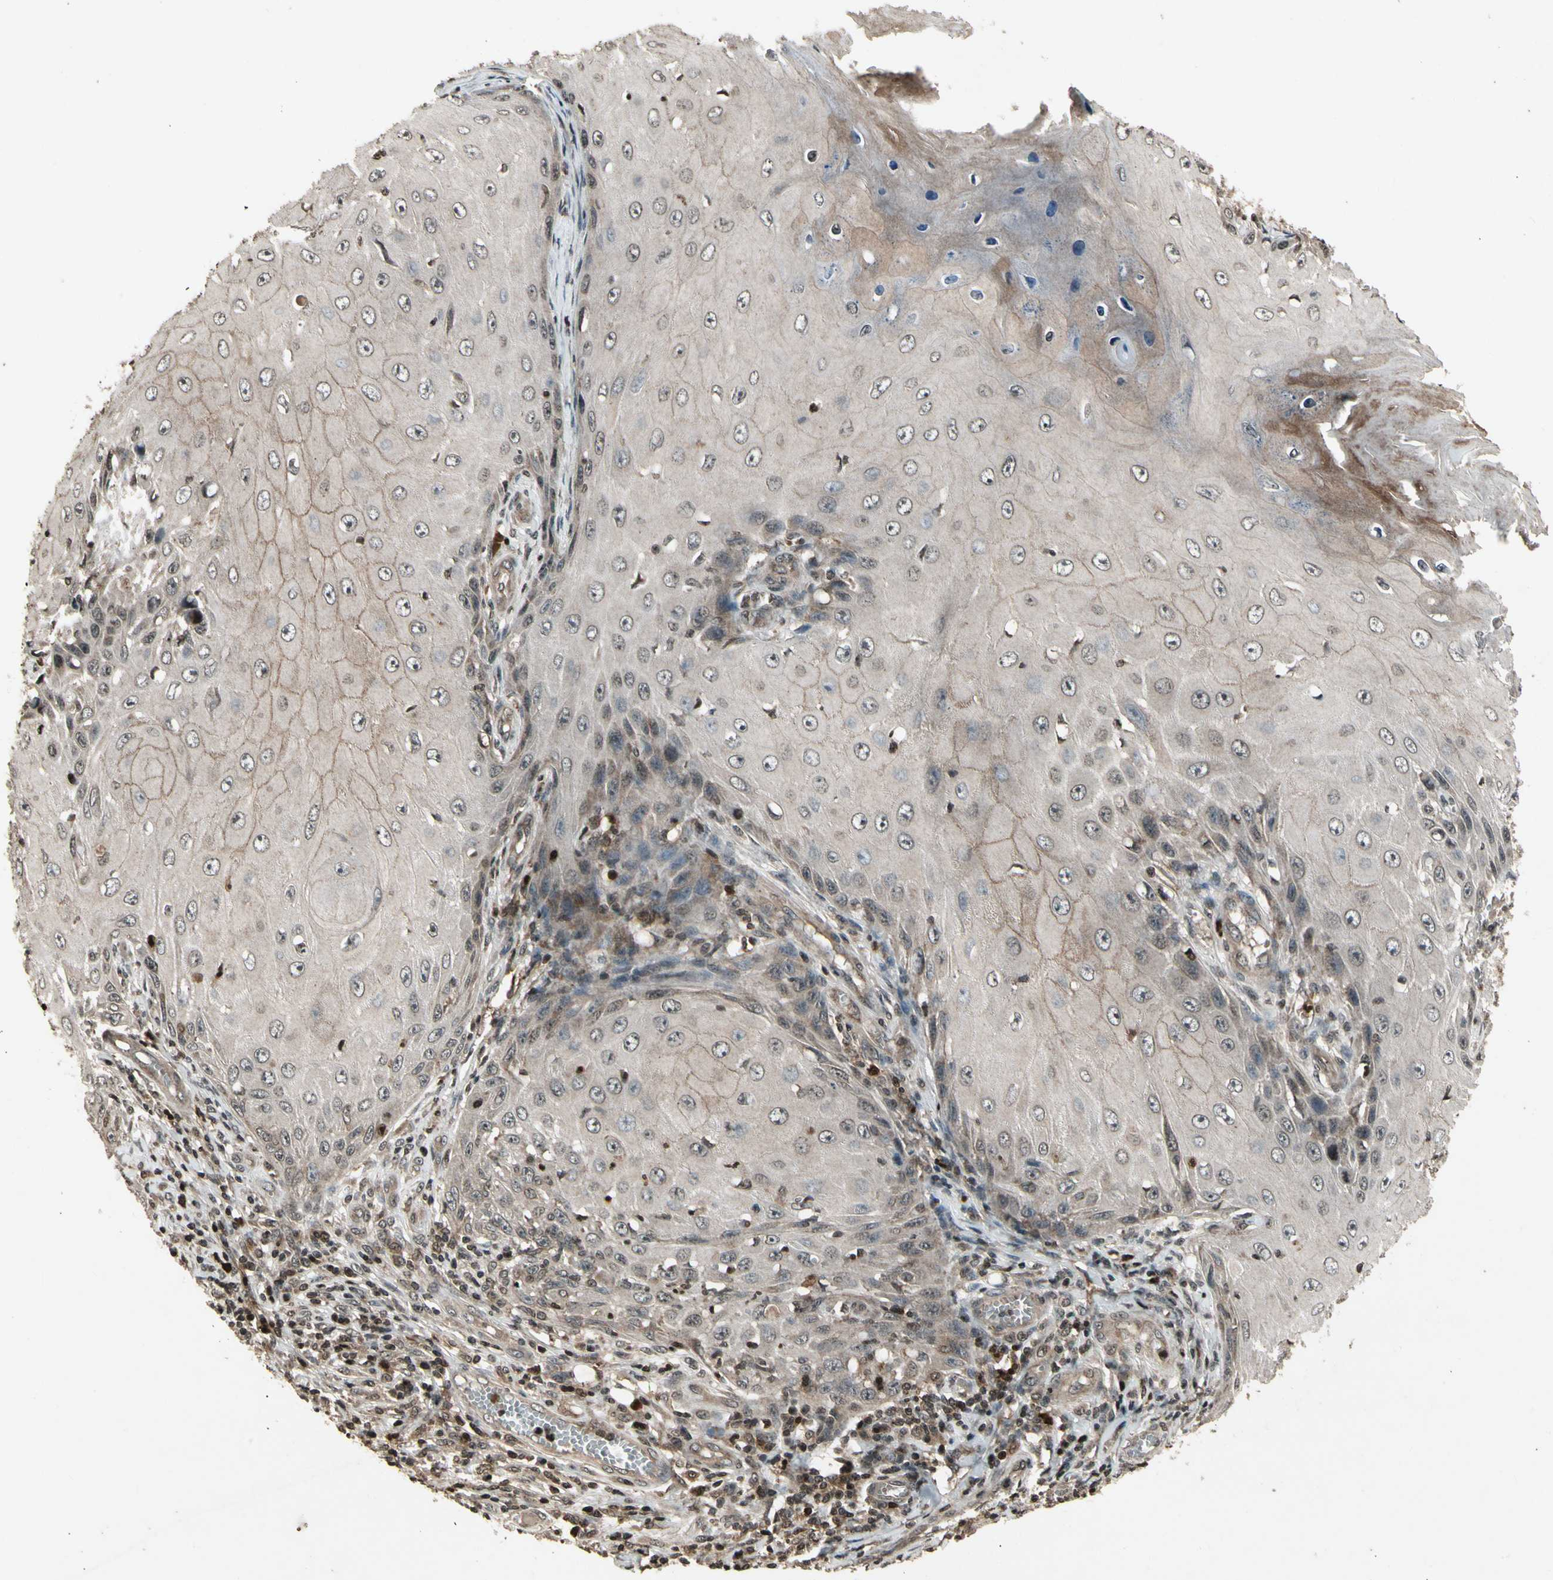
{"staining": {"intensity": "weak", "quantity": ">75%", "location": "cytoplasmic/membranous"}, "tissue": "skin cancer", "cell_type": "Tumor cells", "image_type": "cancer", "snomed": [{"axis": "morphology", "description": "Squamous cell carcinoma, NOS"}, {"axis": "topography", "description": "Skin"}], "caption": "Immunohistochemical staining of human squamous cell carcinoma (skin) demonstrates weak cytoplasmic/membranous protein staining in about >75% of tumor cells.", "gene": "GLRX", "patient": {"sex": "female", "age": 73}}